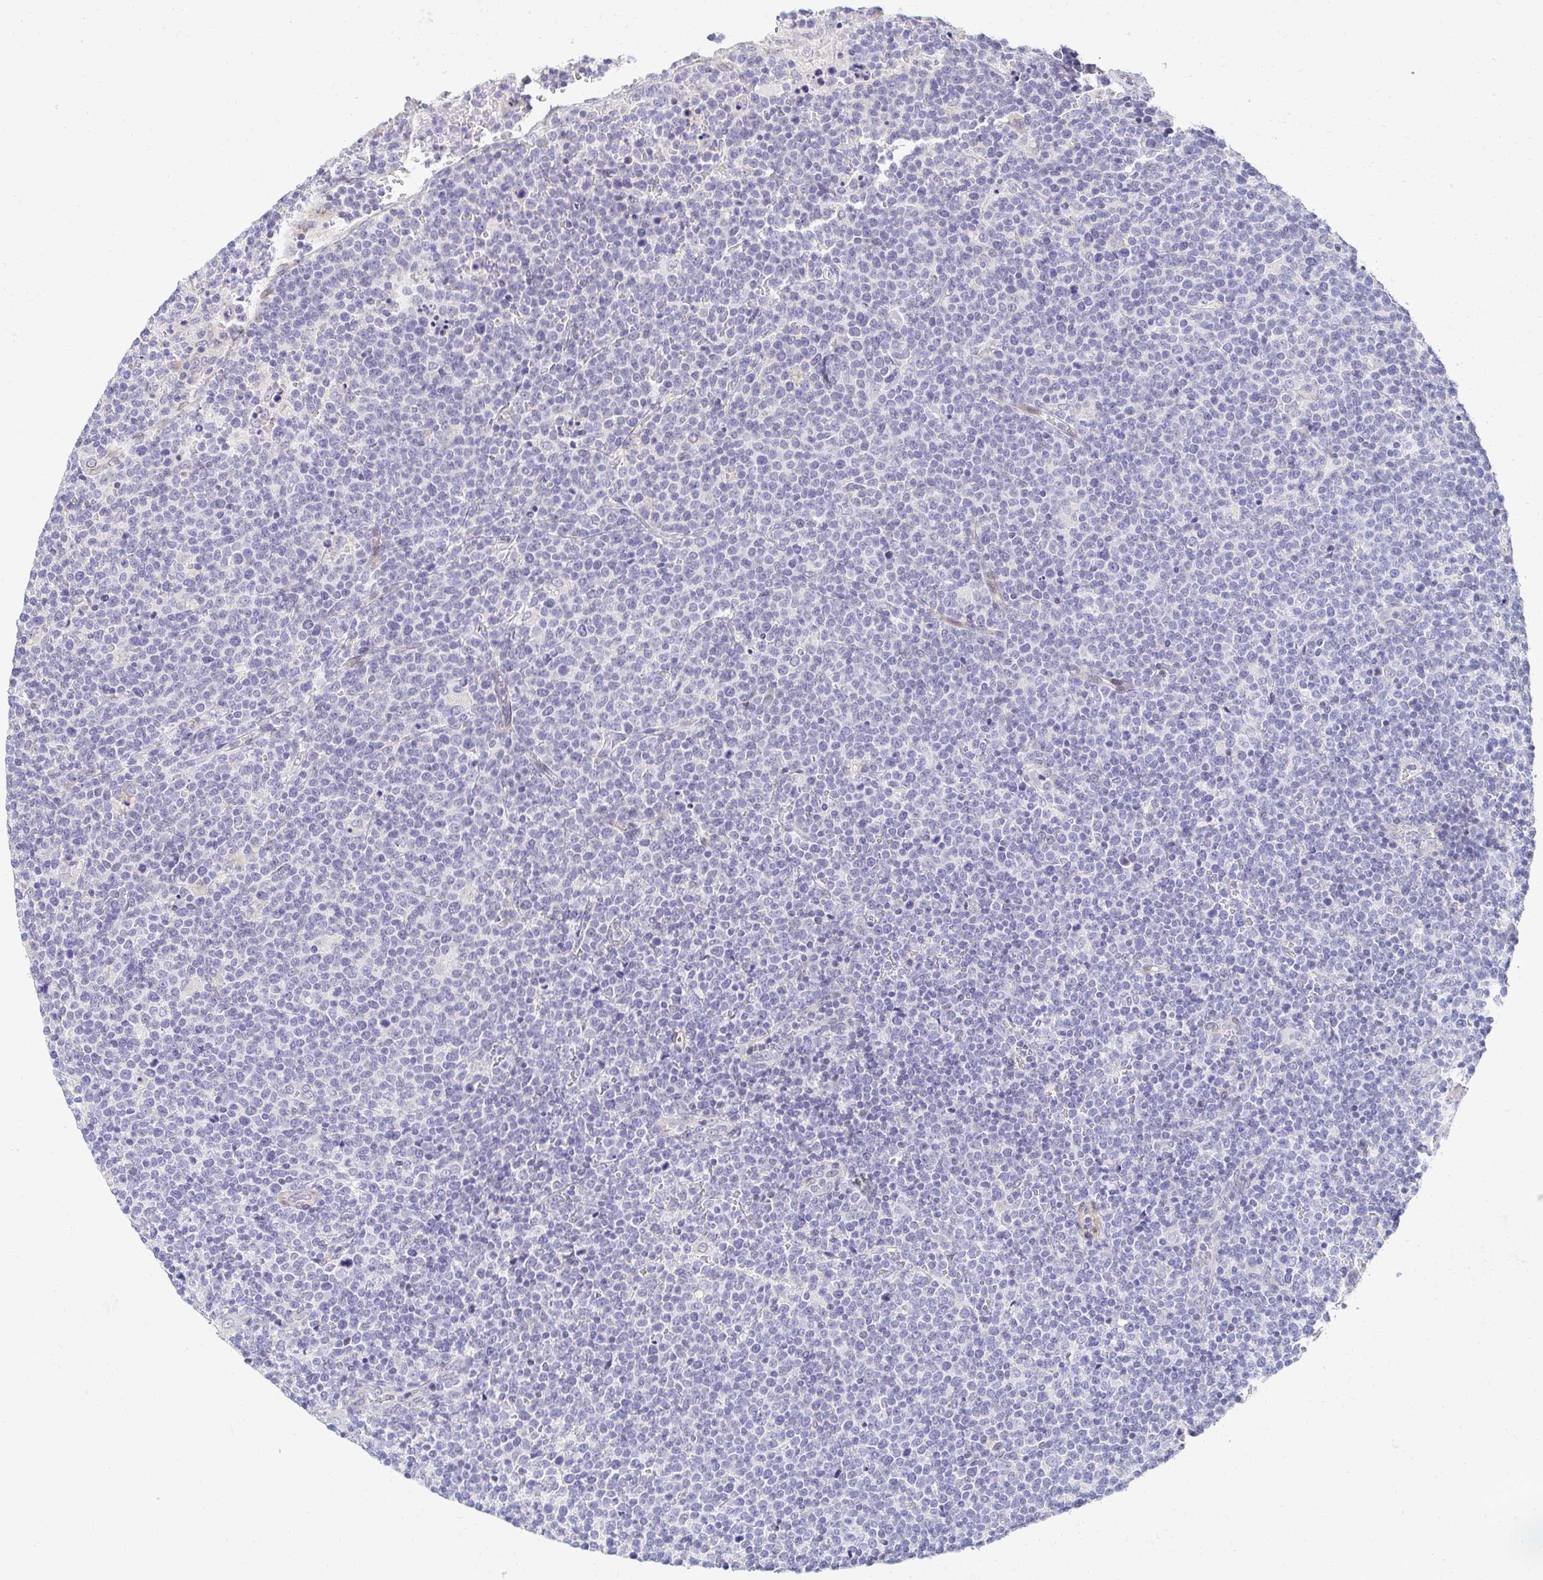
{"staining": {"intensity": "negative", "quantity": "none", "location": "none"}, "tissue": "lymphoma", "cell_type": "Tumor cells", "image_type": "cancer", "snomed": [{"axis": "morphology", "description": "Malignant lymphoma, non-Hodgkin's type, High grade"}, {"axis": "topography", "description": "Lymph node"}], "caption": "Lymphoma stained for a protein using immunohistochemistry shows no staining tumor cells.", "gene": "AKAP14", "patient": {"sex": "male", "age": 61}}